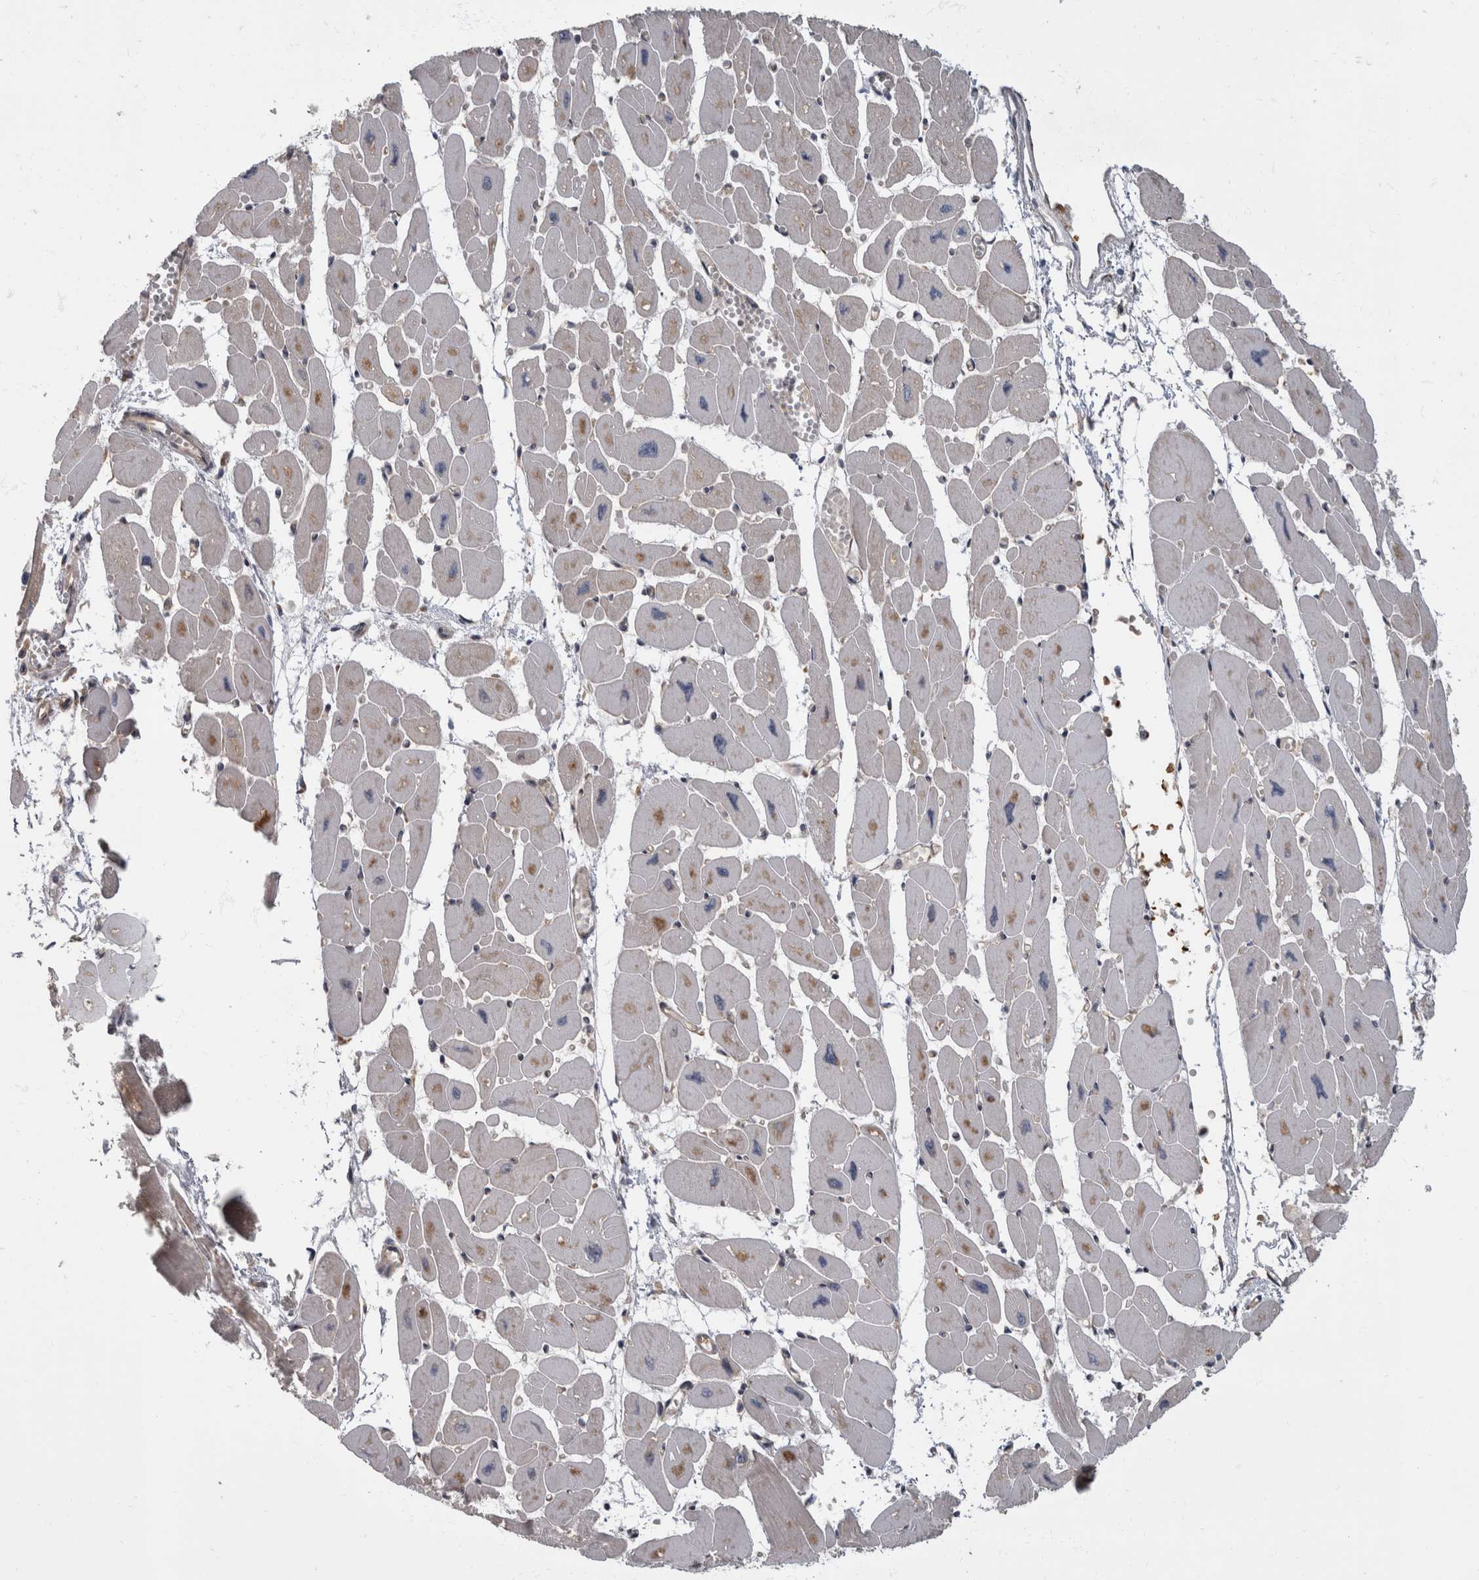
{"staining": {"intensity": "moderate", "quantity": "25%-75%", "location": "cytoplasmic/membranous"}, "tissue": "heart muscle", "cell_type": "Cardiomyocytes", "image_type": "normal", "snomed": [{"axis": "morphology", "description": "Normal tissue, NOS"}, {"axis": "topography", "description": "Heart"}], "caption": "DAB (3,3'-diaminobenzidine) immunohistochemical staining of unremarkable heart muscle shows moderate cytoplasmic/membranous protein expression in about 25%-75% of cardiomyocytes.", "gene": "HOOK3", "patient": {"sex": "female", "age": 54}}